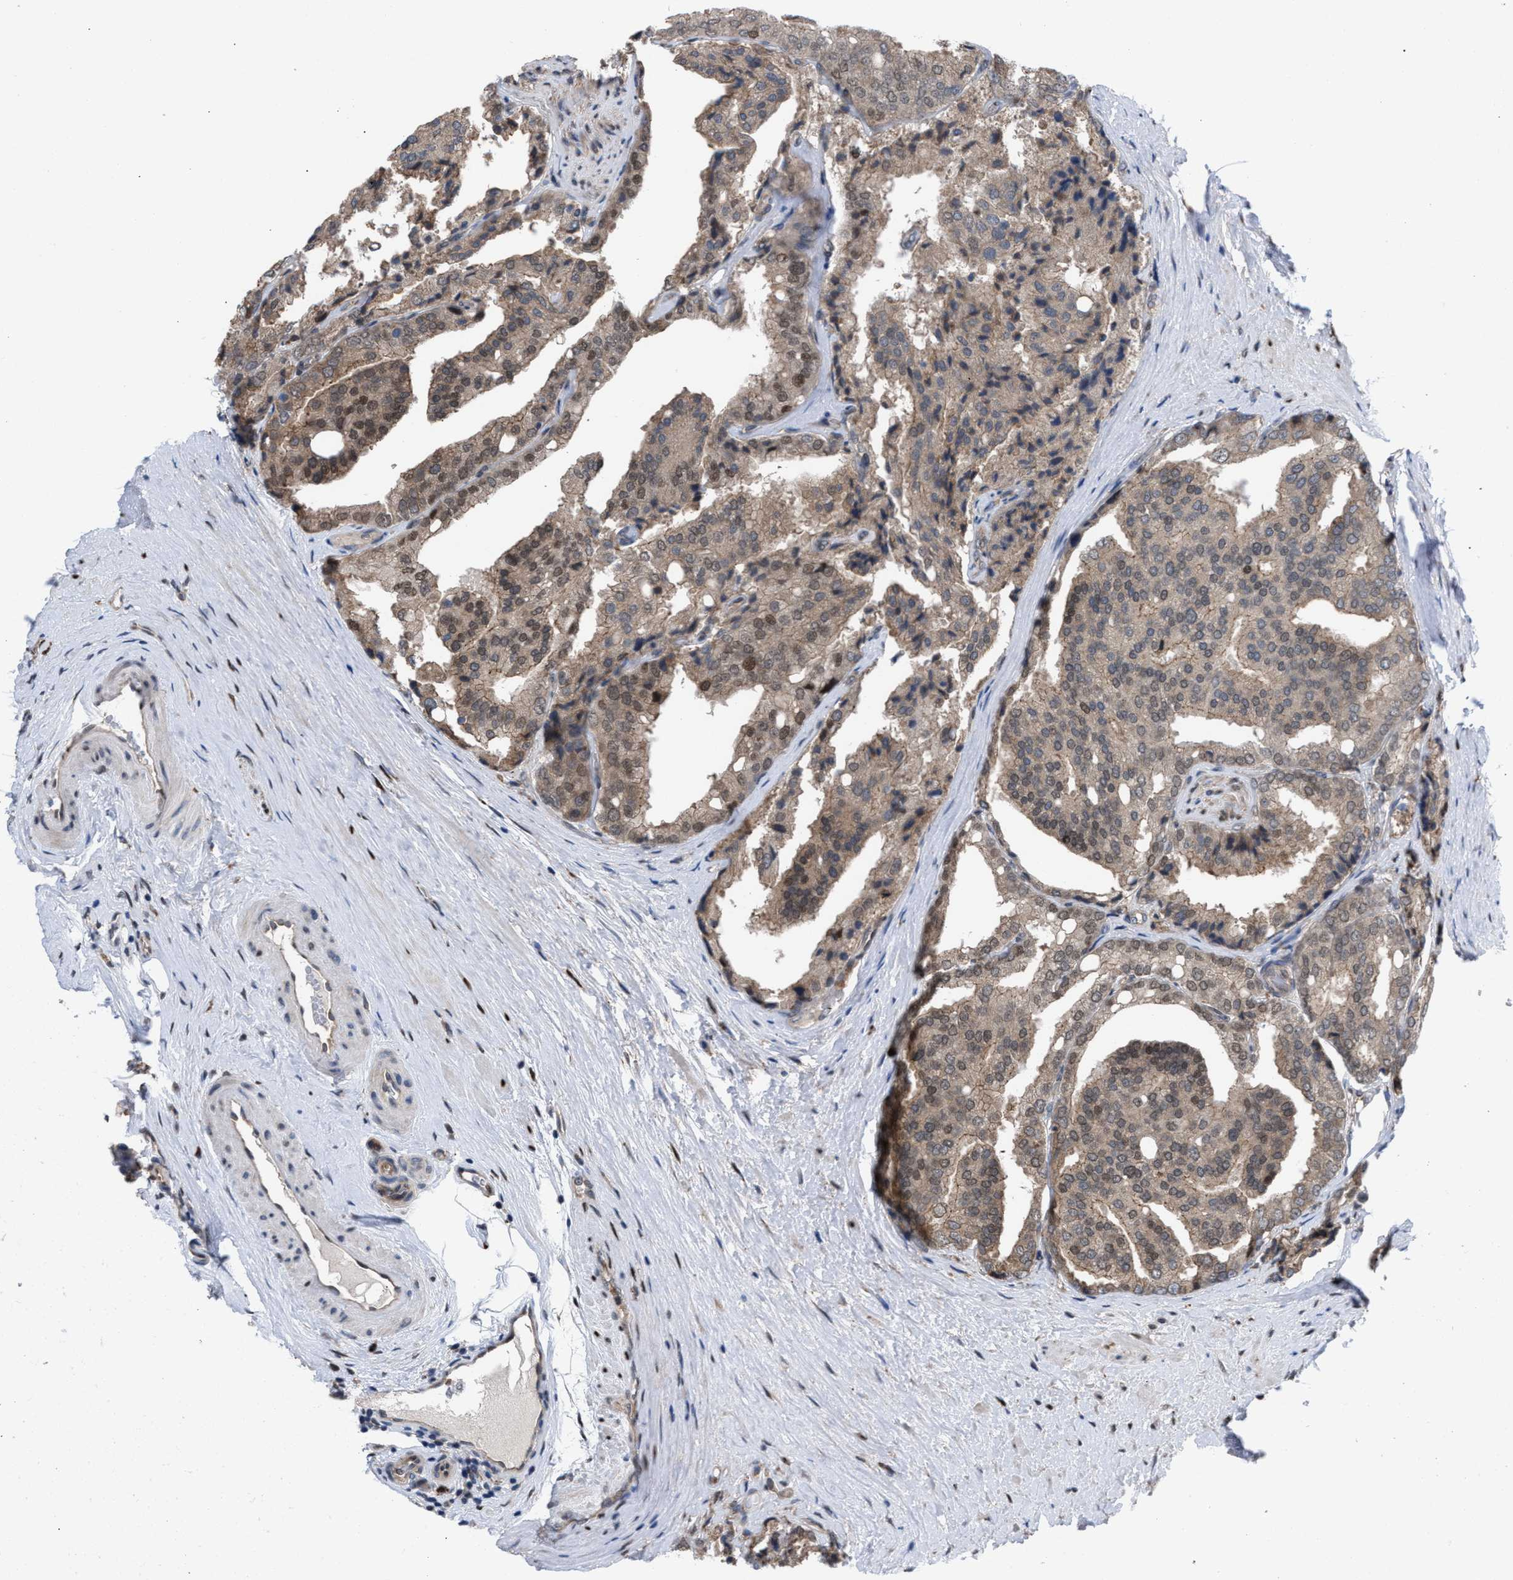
{"staining": {"intensity": "weak", "quantity": ">75%", "location": "cytoplasmic/membranous"}, "tissue": "prostate cancer", "cell_type": "Tumor cells", "image_type": "cancer", "snomed": [{"axis": "morphology", "description": "Adenocarcinoma, High grade"}, {"axis": "topography", "description": "Prostate"}], "caption": "This photomicrograph reveals immunohistochemistry (IHC) staining of prostate cancer (adenocarcinoma (high-grade)), with low weak cytoplasmic/membranous expression in about >75% of tumor cells.", "gene": "TP53BP2", "patient": {"sex": "male", "age": 50}}